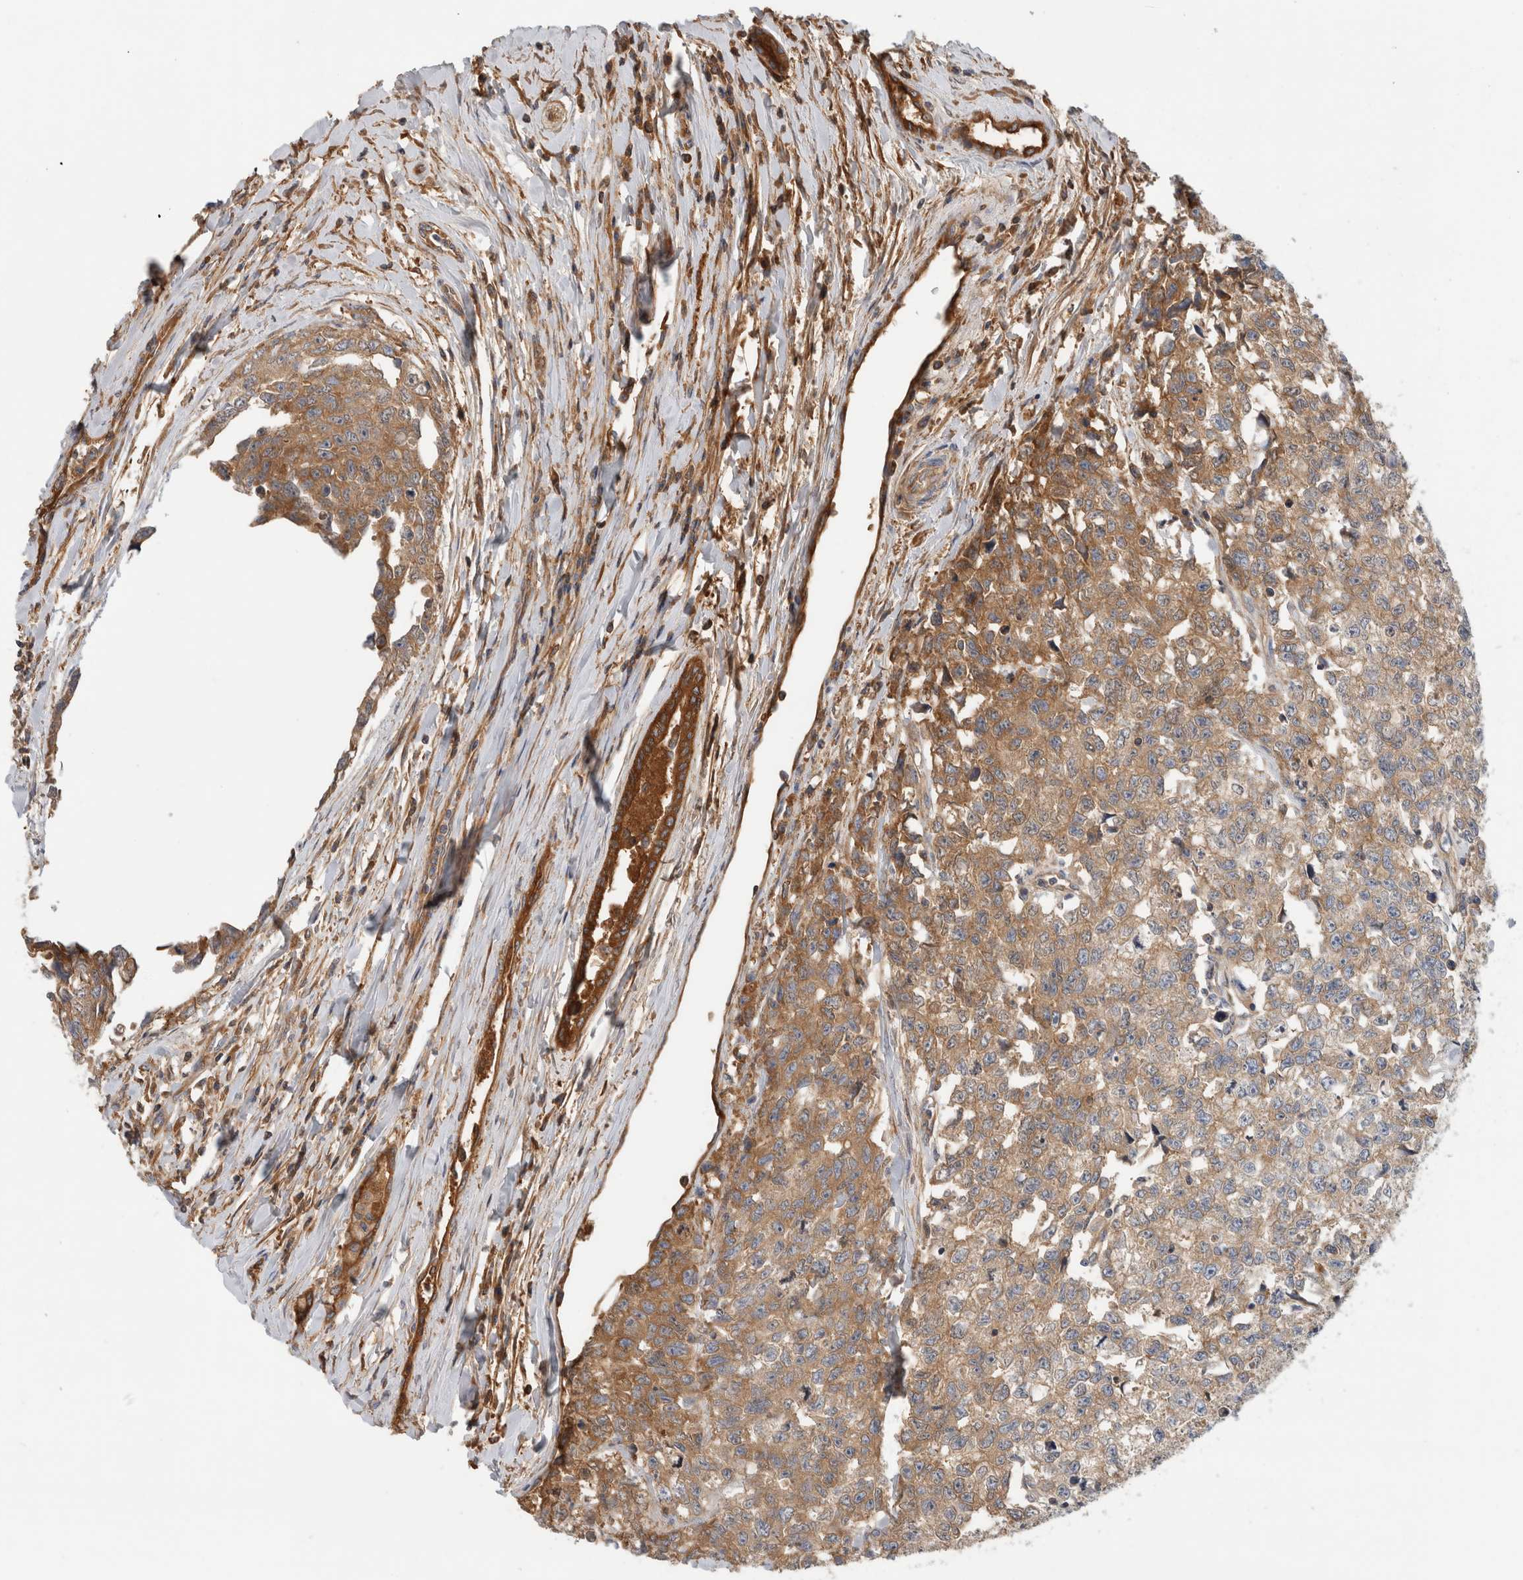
{"staining": {"intensity": "moderate", "quantity": ">75%", "location": "cytoplasmic/membranous"}, "tissue": "testis cancer", "cell_type": "Tumor cells", "image_type": "cancer", "snomed": [{"axis": "morphology", "description": "Carcinoma, Embryonal, NOS"}, {"axis": "topography", "description": "Testis"}], "caption": "DAB immunohistochemical staining of embryonal carcinoma (testis) displays moderate cytoplasmic/membranous protein staining in about >75% of tumor cells.", "gene": "CFI", "patient": {"sex": "male", "age": 28}}